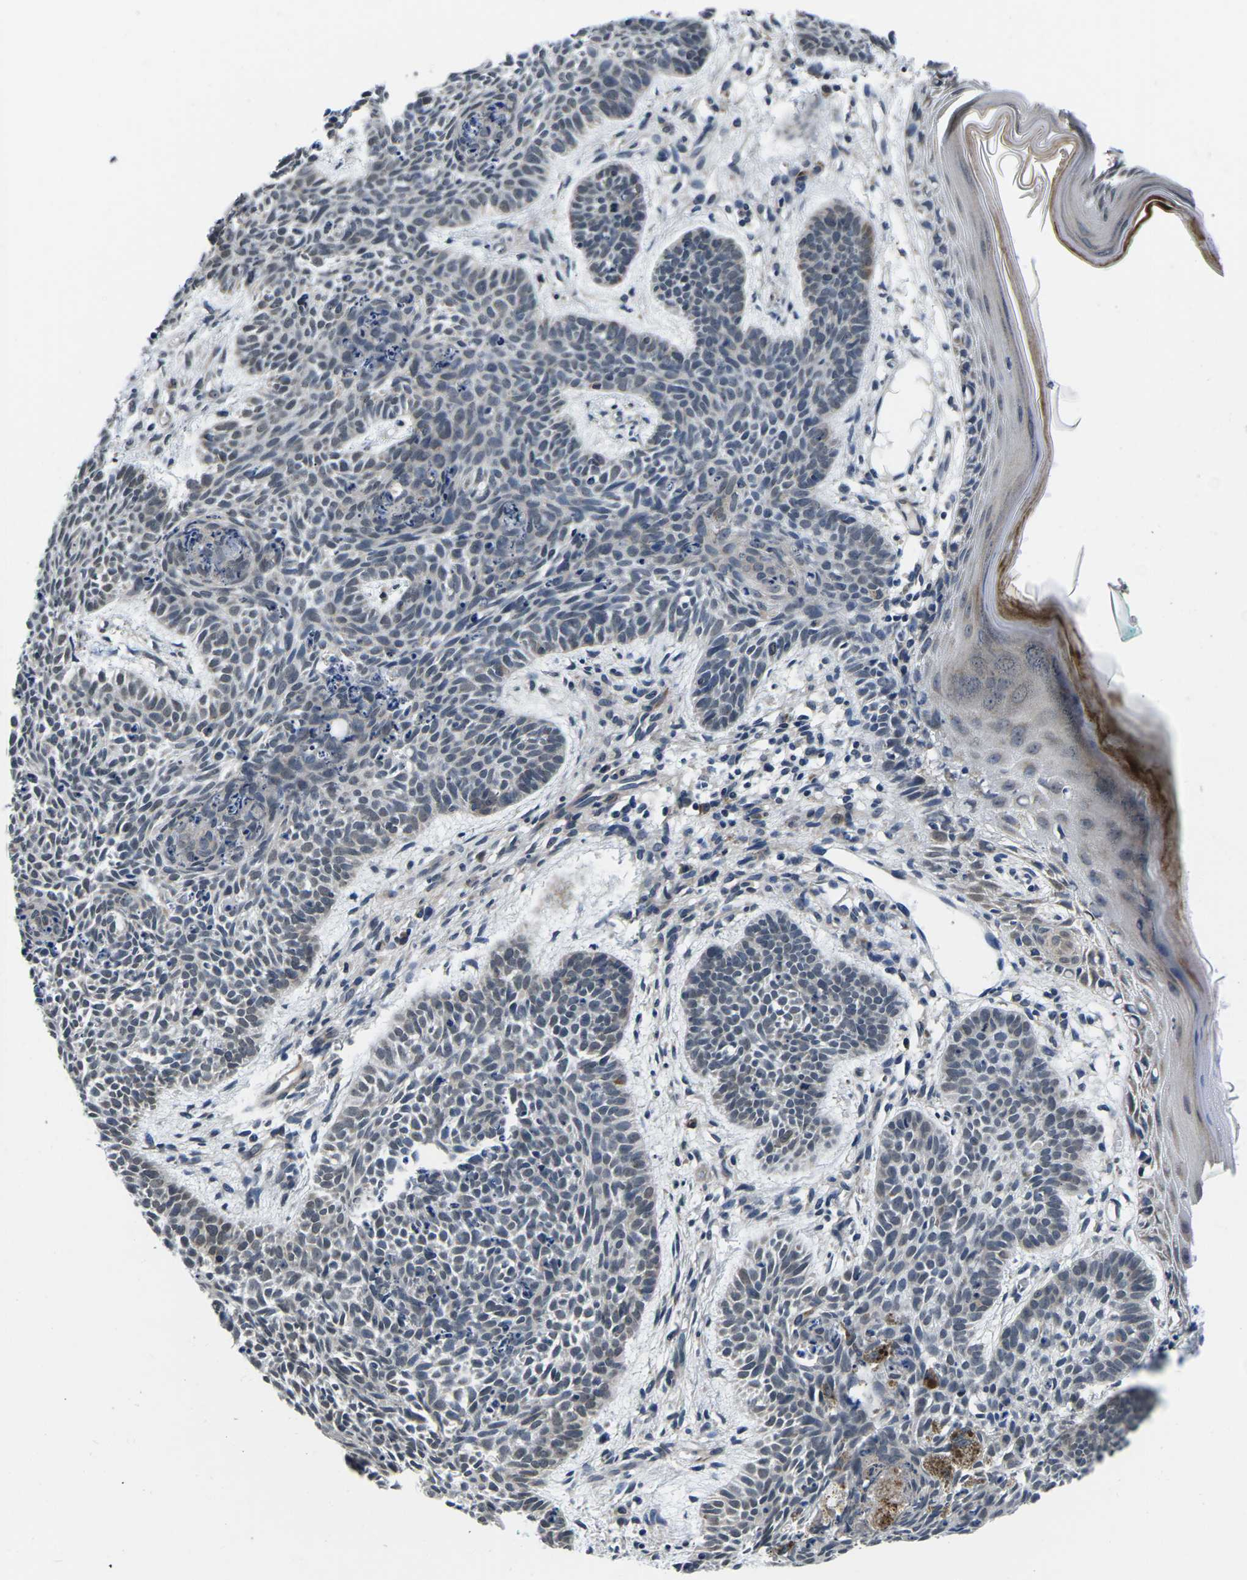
{"staining": {"intensity": "weak", "quantity": ">75%", "location": "cytoplasmic/membranous,nuclear"}, "tissue": "skin cancer", "cell_type": "Tumor cells", "image_type": "cancer", "snomed": [{"axis": "morphology", "description": "Basal cell carcinoma"}, {"axis": "topography", "description": "Skin"}], "caption": "Skin cancer (basal cell carcinoma) tissue demonstrates weak cytoplasmic/membranous and nuclear staining in about >75% of tumor cells", "gene": "CCNE1", "patient": {"sex": "male", "age": 60}}